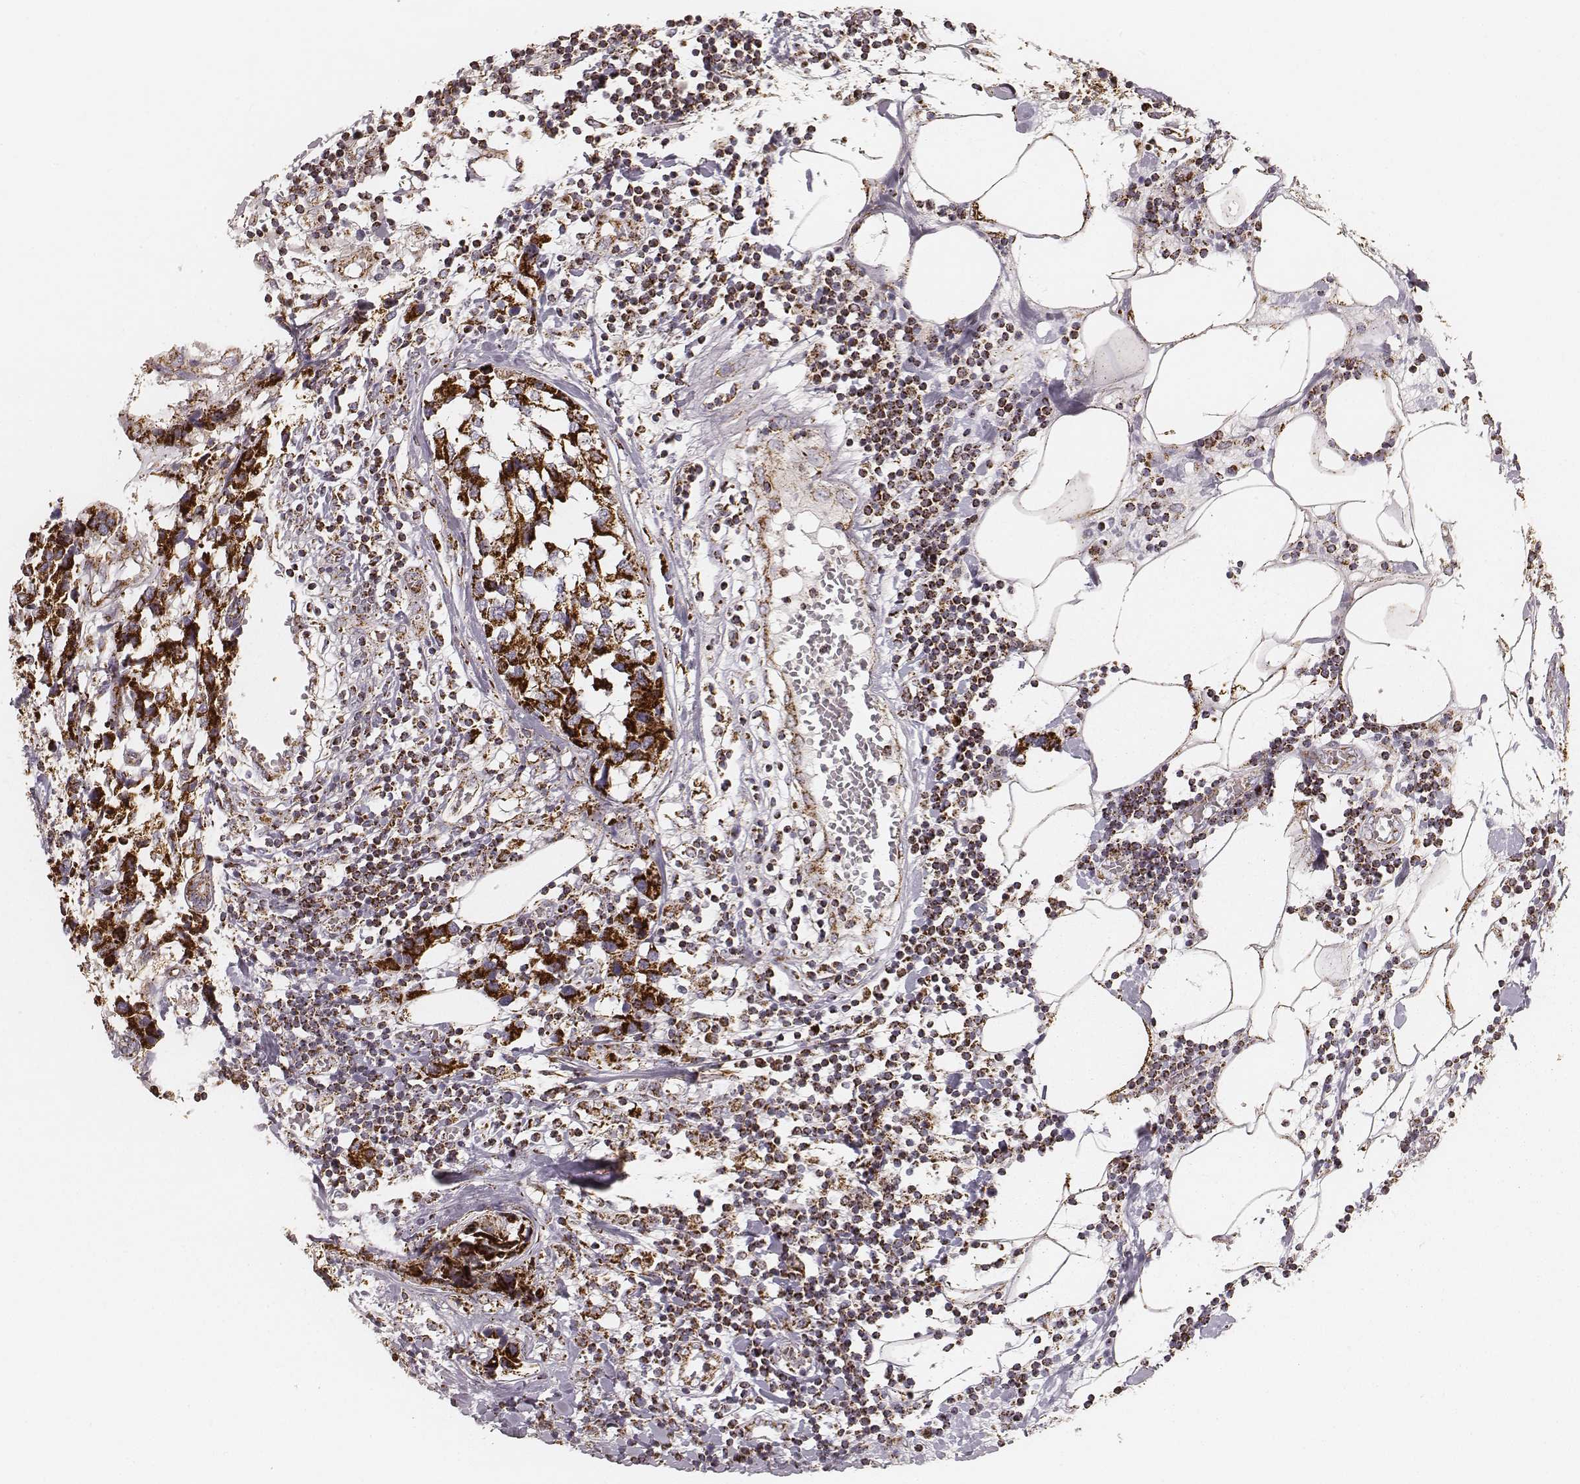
{"staining": {"intensity": "strong", "quantity": ">75%", "location": "cytoplasmic/membranous"}, "tissue": "breast cancer", "cell_type": "Tumor cells", "image_type": "cancer", "snomed": [{"axis": "morphology", "description": "Lobular carcinoma"}, {"axis": "topography", "description": "Breast"}], "caption": "DAB (3,3'-diaminobenzidine) immunohistochemical staining of breast cancer reveals strong cytoplasmic/membranous protein staining in approximately >75% of tumor cells.", "gene": "CS", "patient": {"sex": "female", "age": 59}}